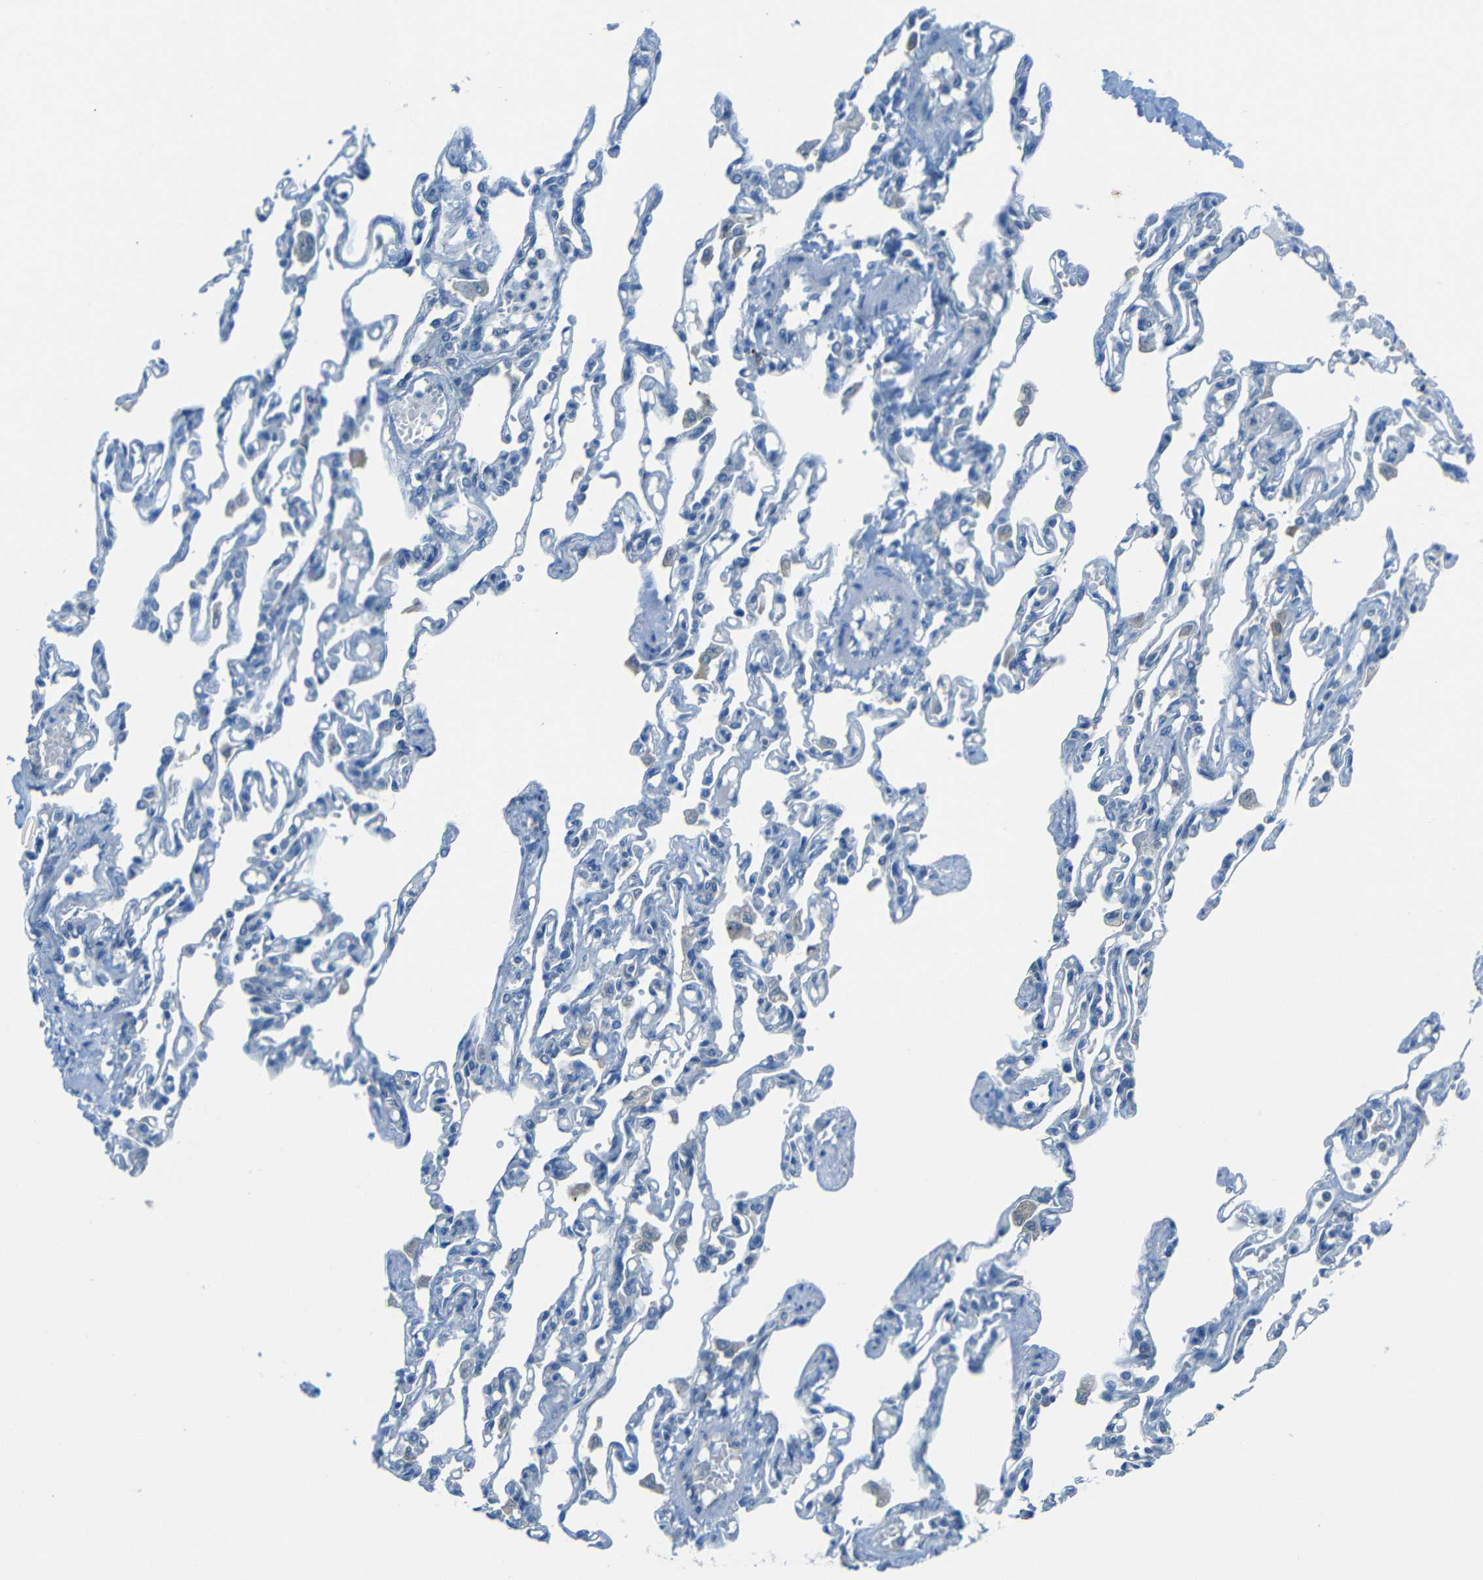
{"staining": {"intensity": "negative", "quantity": "none", "location": "none"}, "tissue": "lung", "cell_type": "Alveolar cells", "image_type": "normal", "snomed": [{"axis": "morphology", "description": "Normal tissue, NOS"}, {"axis": "topography", "description": "Lung"}], "caption": "Immunohistochemistry (IHC) of unremarkable lung displays no staining in alveolar cells.", "gene": "CYP26B1", "patient": {"sex": "male", "age": 21}}